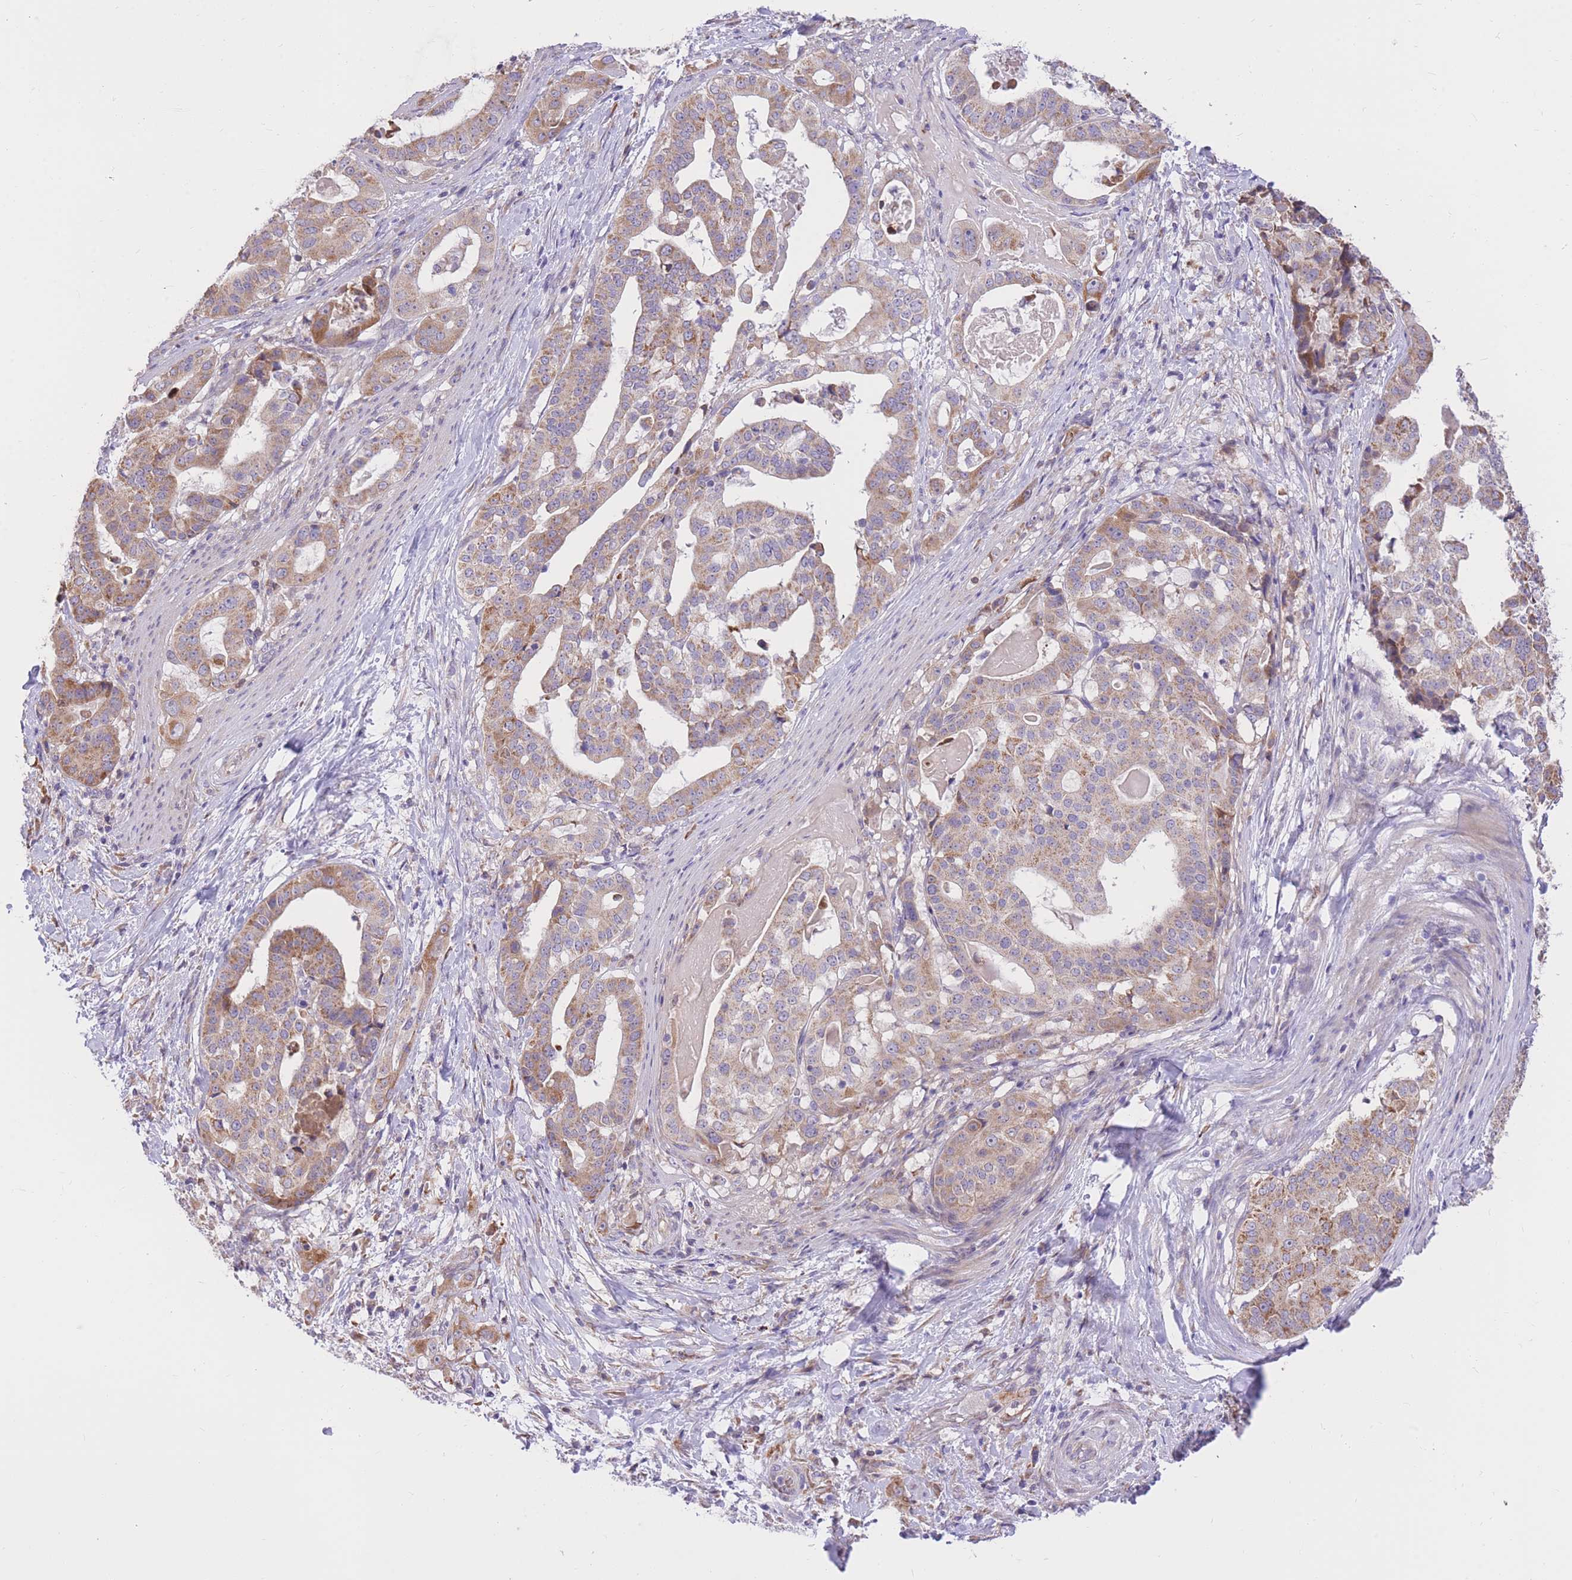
{"staining": {"intensity": "moderate", "quantity": ">75%", "location": "cytoplasmic/membranous"}, "tissue": "stomach cancer", "cell_type": "Tumor cells", "image_type": "cancer", "snomed": [{"axis": "morphology", "description": "Adenocarcinoma, NOS"}, {"axis": "topography", "description": "Stomach"}], "caption": "Immunohistochemical staining of human adenocarcinoma (stomach) shows medium levels of moderate cytoplasmic/membranous protein positivity in about >75% of tumor cells.", "gene": "TOPAZ1", "patient": {"sex": "male", "age": 48}}